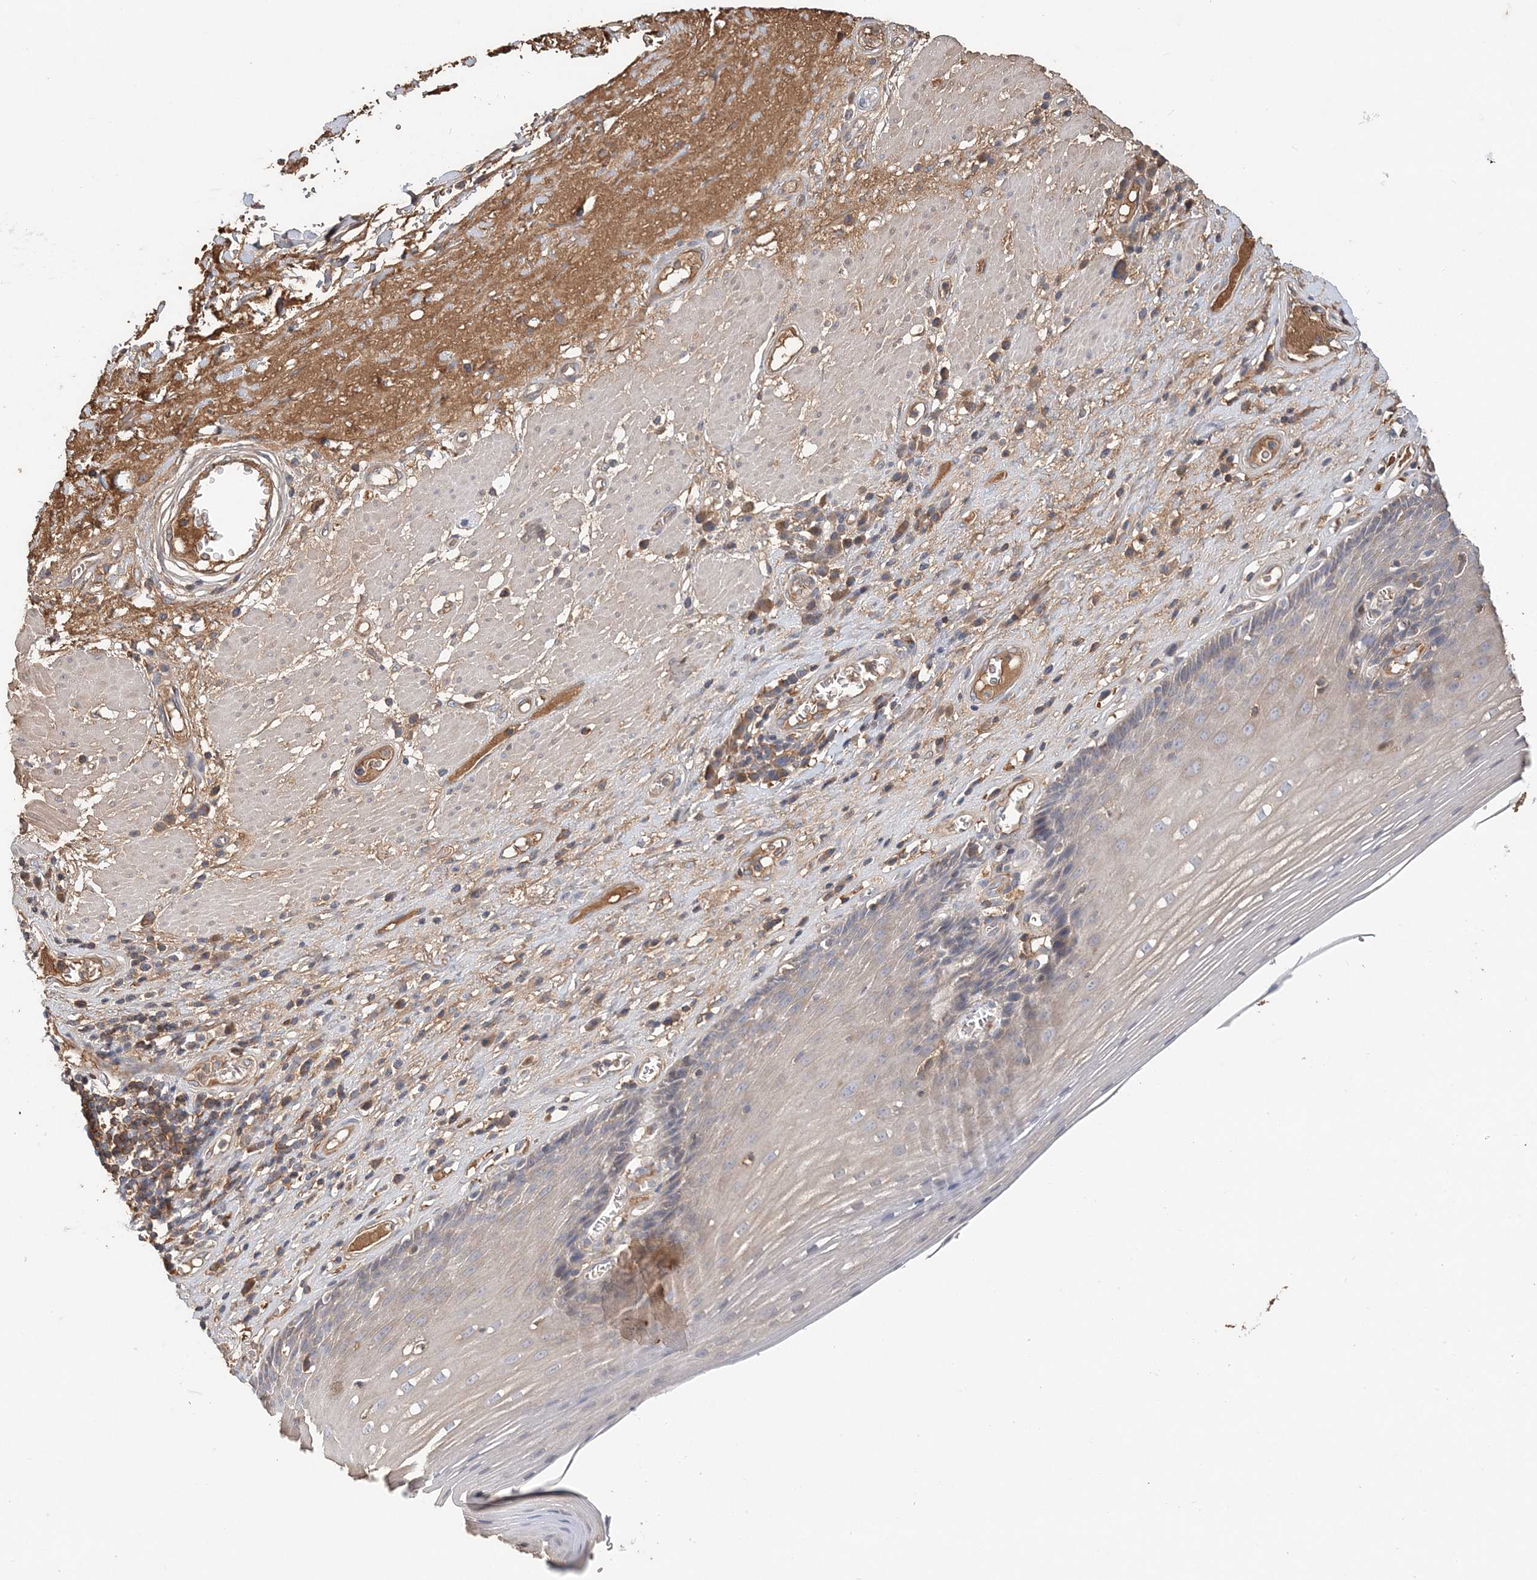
{"staining": {"intensity": "weak", "quantity": "<25%", "location": "cytoplasmic/membranous"}, "tissue": "esophagus", "cell_type": "Squamous epithelial cells", "image_type": "normal", "snomed": [{"axis": "morphology", "description": "Normal tissue, NOS"}, {"axis": "topography", "description": "Esophagus"}], "caption": "Immunohistochemistry photomicrograph of normal human esophagus stained for a protein (brown), which shows no expression in squamous epithelial cells.", "gene": "SYCP3", "patient": {"sex": "male", "age": 62}}